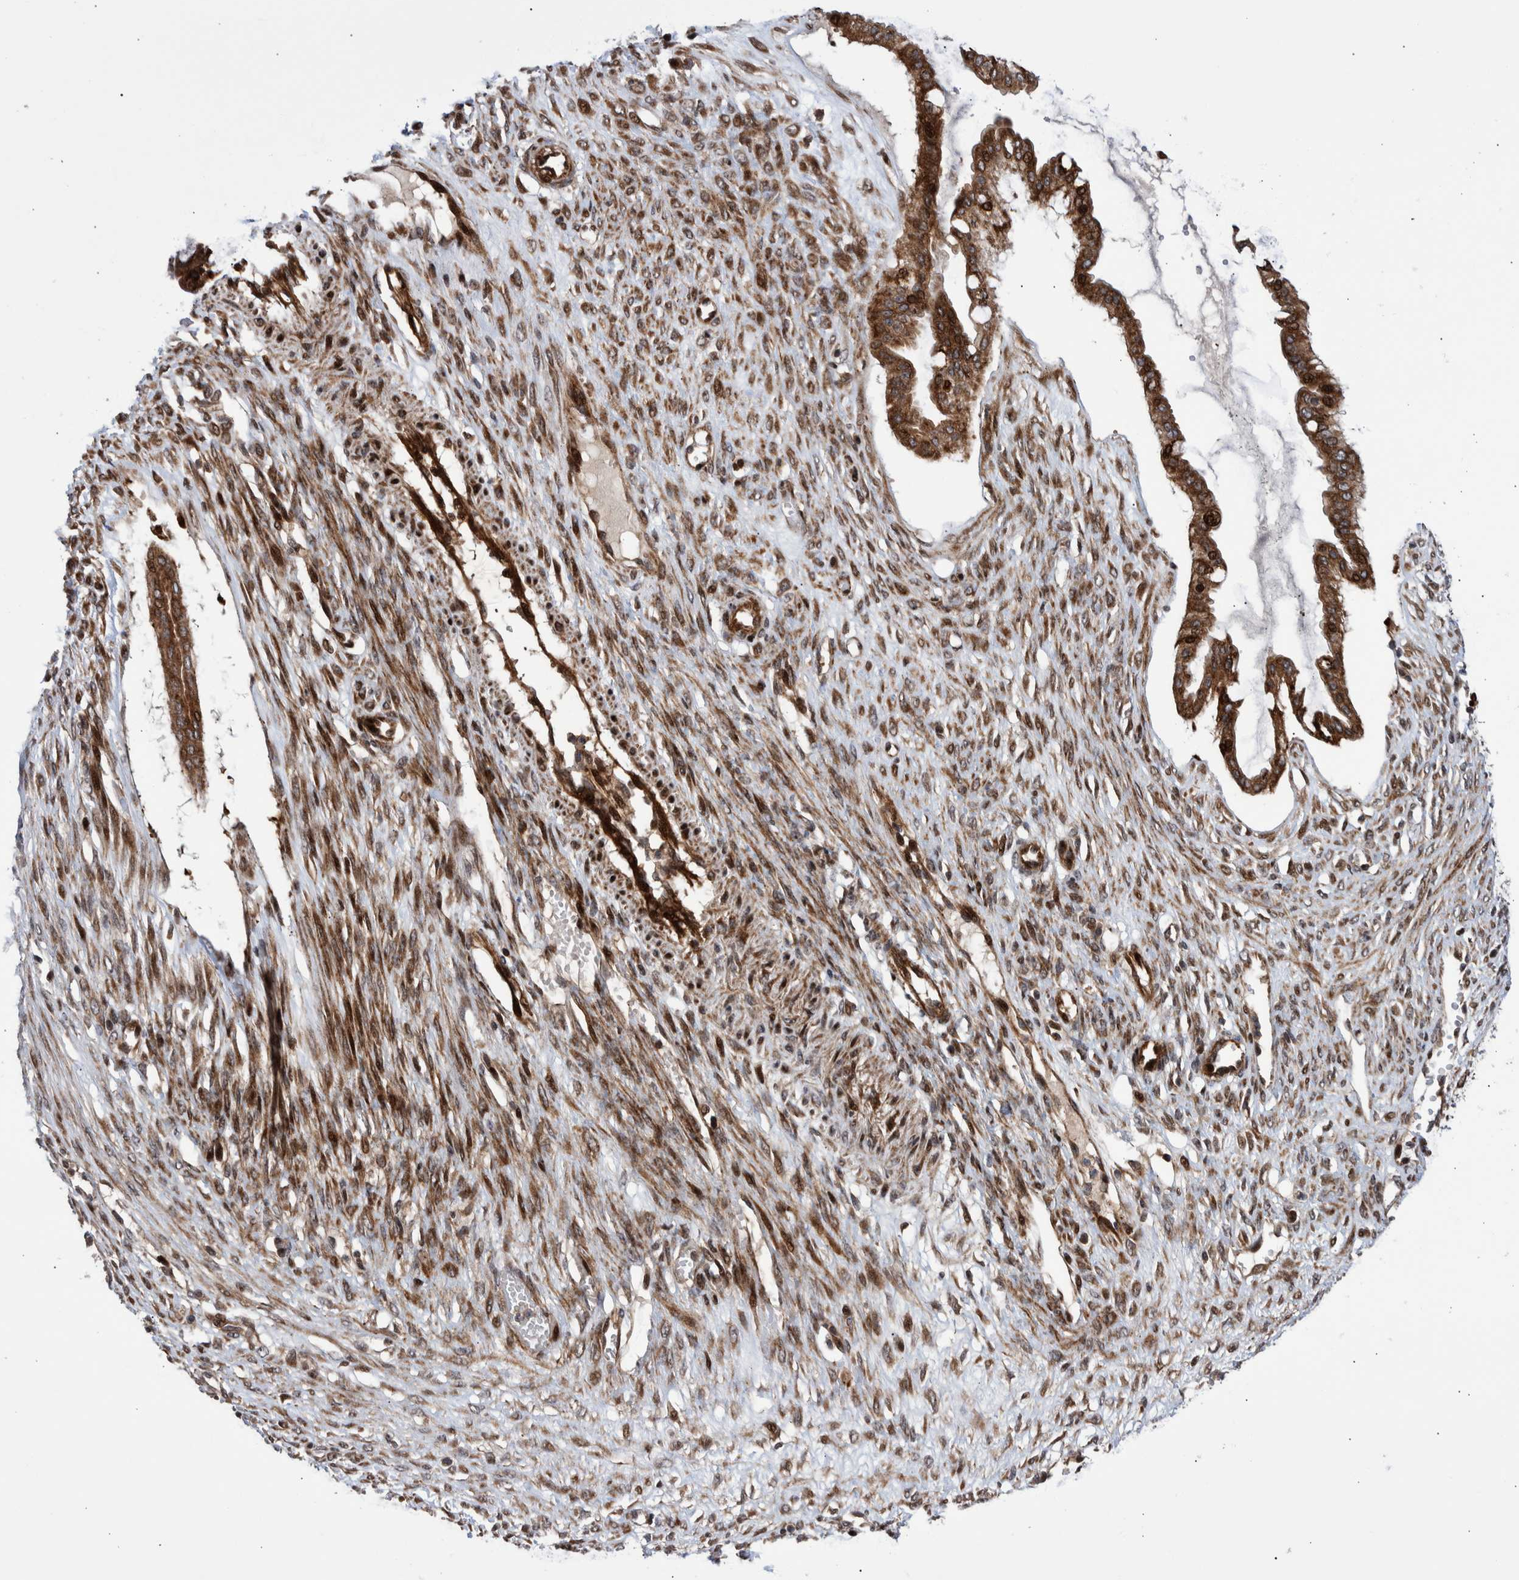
{"staining": {"intensity": "strong", "quantity": ">75%", "location": "cytoplasmic/membranous"}, "tissue": "ovarian cancer", "cell_type": "Tumor cells", "image_type": "cancer", "snomed": [{"axis": "morphology", "description": "Cystadenocarcinoma, mucinous, NOS"}, {"axis": "topography", "description": "Ovary"}], "caption": "The image exhibits immunohistochemical staining of ovarian cancer. There is strong cytoplasmic/membranous positivity is seen in approximately >75% of tumor cells.", "gene": "SHISA6", "patient": {"sex": "female", "age": 73}}